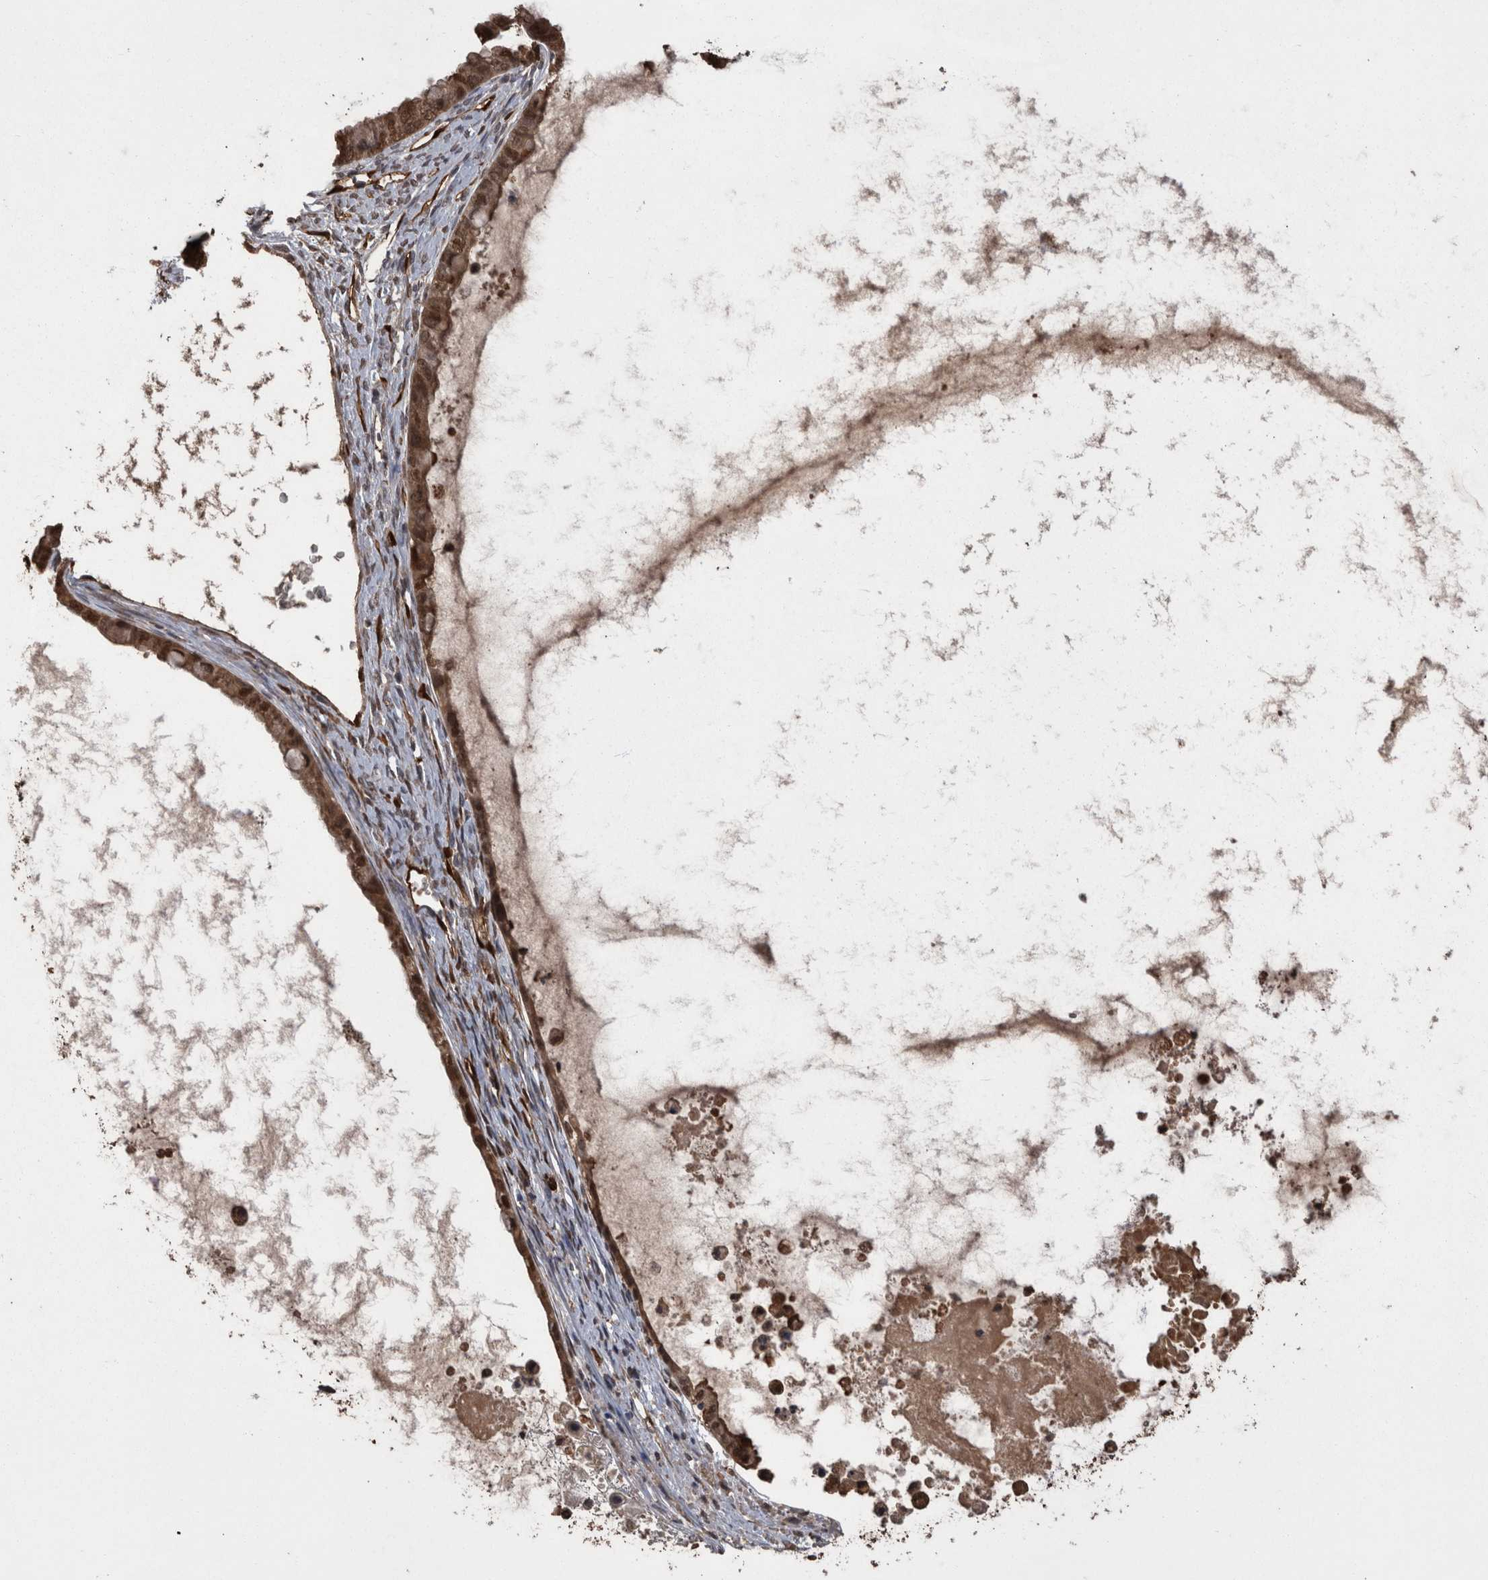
{"staining": {"intensity": "moderate", "quantity": ">75%", "location": "cytoplasmic/membranous,nuclear"}, "tissue": "ovarian cancer", "cell_type": "Tumor cells", "image_type": "cancer", "snomed": [{"axis": "morphology", "description": "Cystadenocarcinoma, mucinous, NOS"}, {"axis": "topography", "description": "Ovary"}], "caption": "Tumor cells reveal medium levels of moderate cytoplasmic/membranous and nuclear positivity in approximately >75% of cells in human ovarian cancer (mucinous cystadenocarcinoma).", "gene": "LXN", "patient": {"sex": "female", "age": 80}}